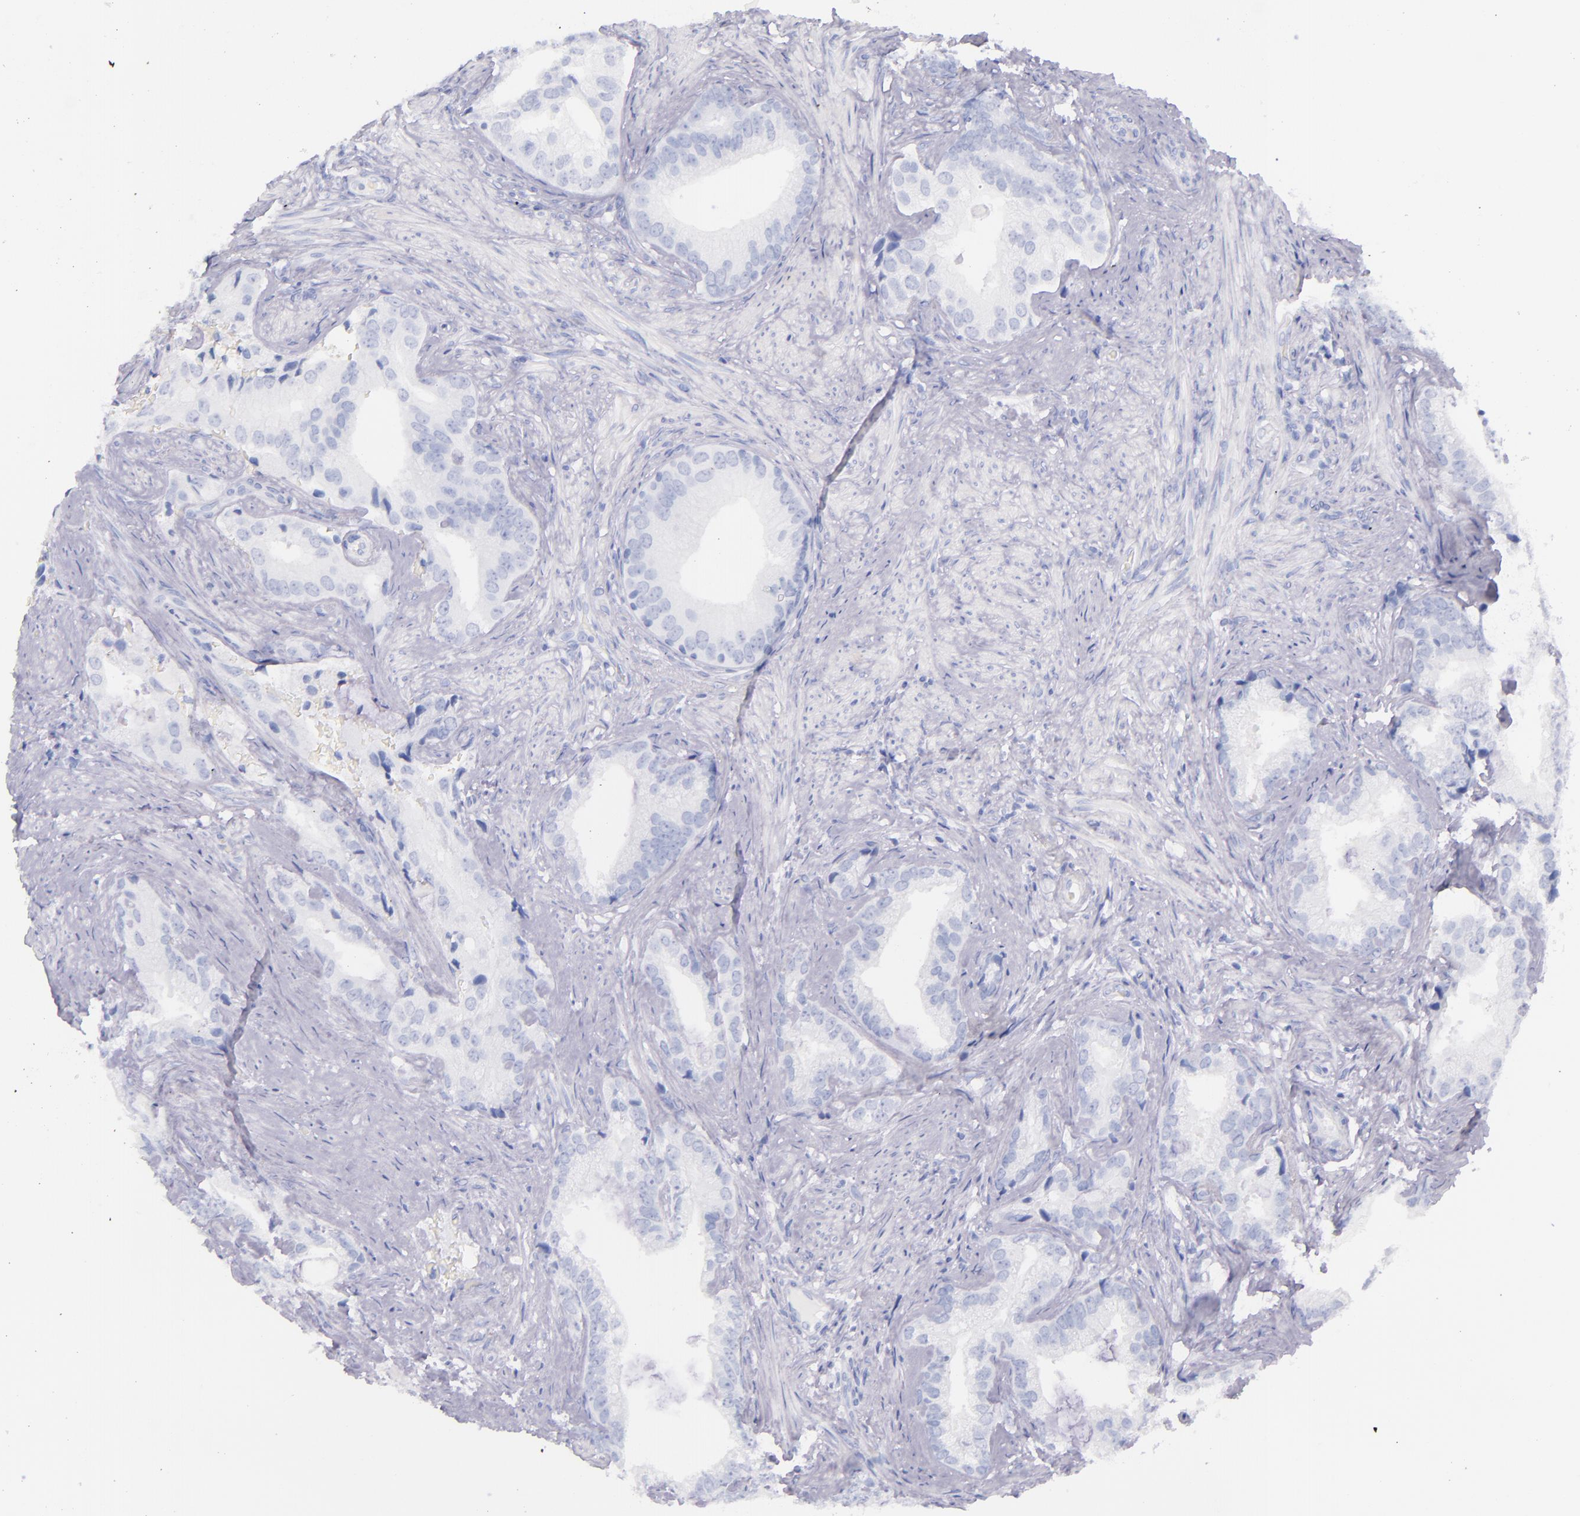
{"staining": {"intensity": "negative", "quantity": "none", "location": "none"}, "tissue": "prostate cancer", "cell_type": "Tumor cells", "image_type": "cancer", "snomed": [{"axis": "morphology", "description": "Adenocarcinoma, Low grade"}, {"axis": "topography", "description": "Prostate"}], "caption": "Prostate cancer (adenocarcinoma (low-grade)) stained for a protein using immunohistochemistry displays no expression tumor cells.", "gene": "SFTPB", "patient": {"sex": "male", "age": 71}}